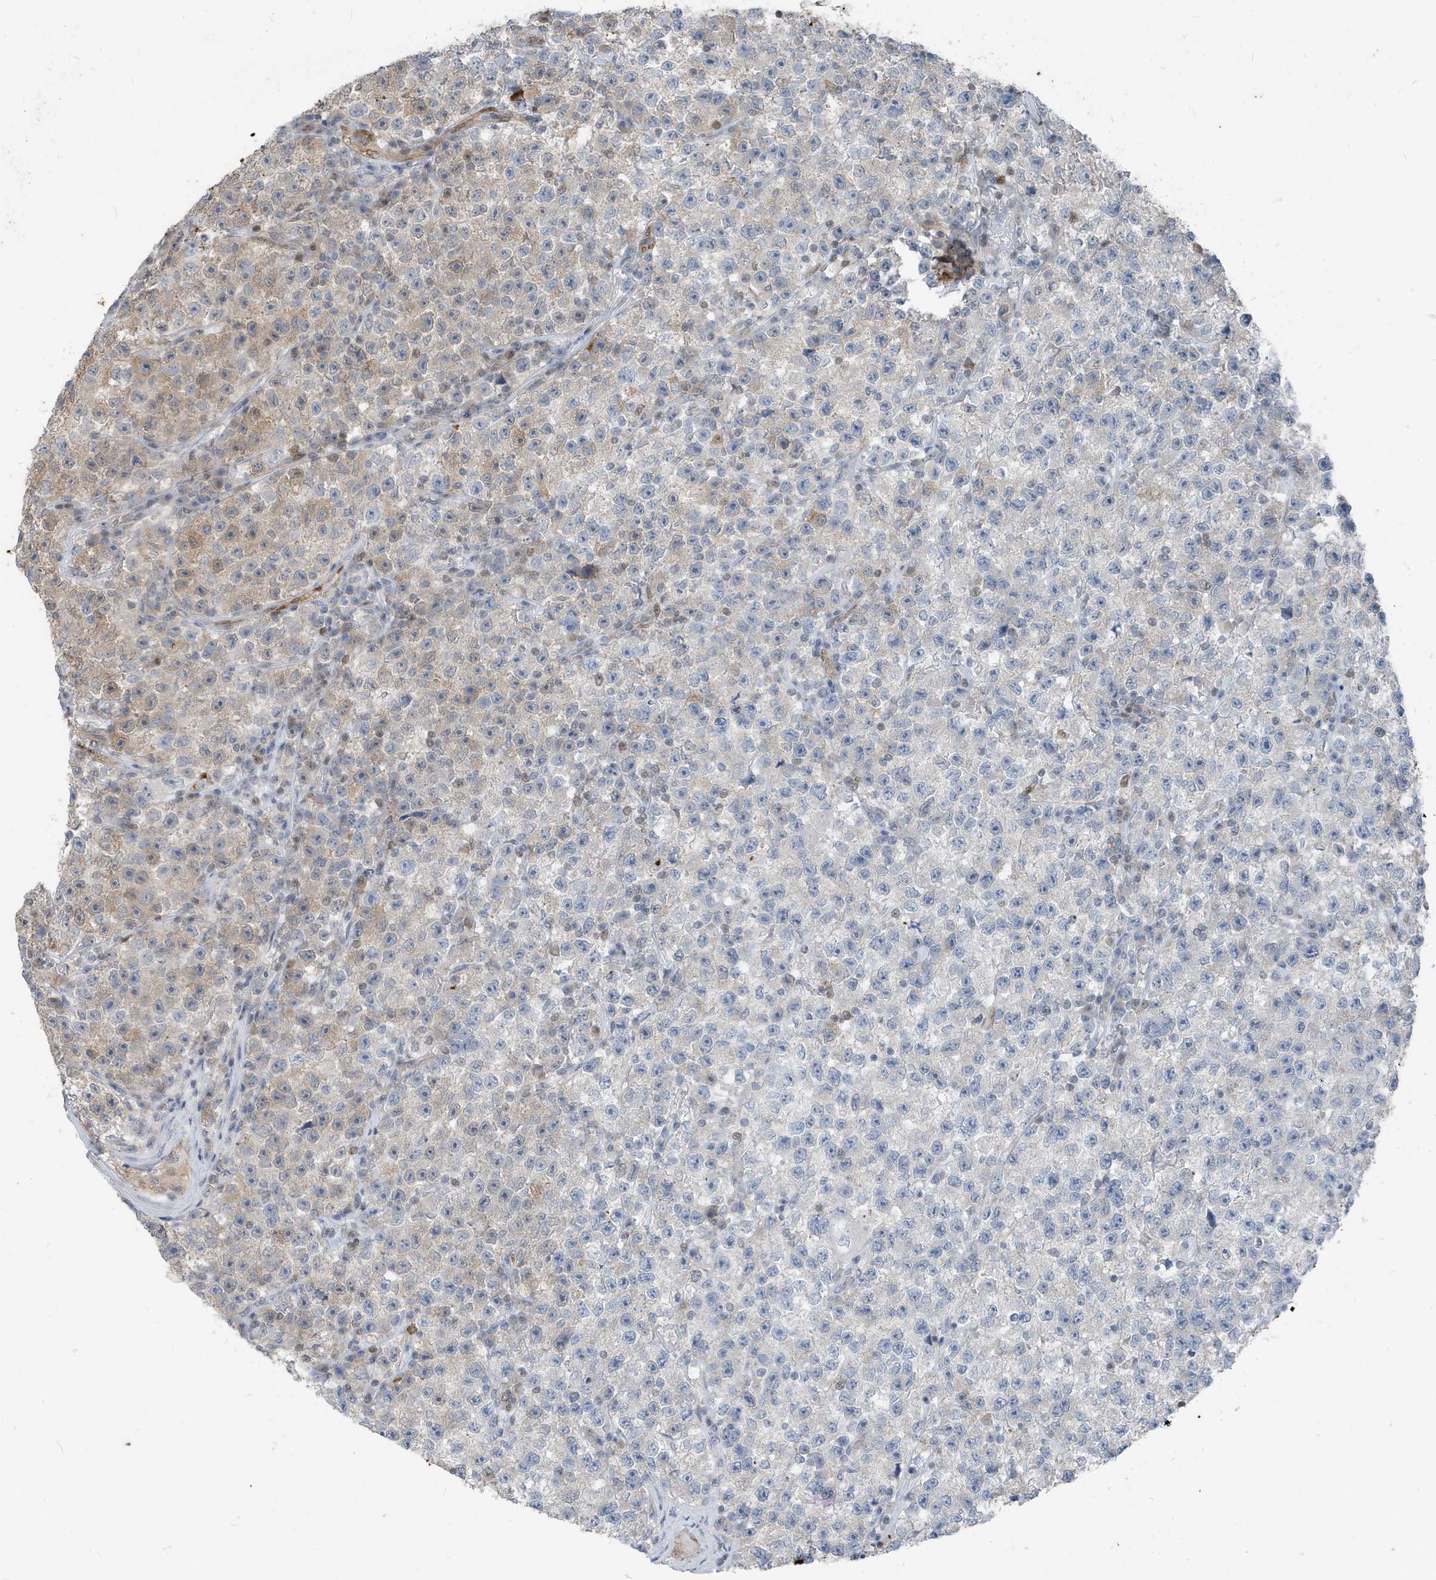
{"staining": {"intensity": "weak", "quantity": "25%-75%", "location": "cytoplasmic/membranous"}, "tissue": "testis cancer", "cell_type": "Tumor cells", "image_type": "cancer", "snomed": [{"axis": "morphology", "description": "Seminoma, NOS"}, {"axis": "topography", "description": "Testis"}], "caption": "Protein staining of testis seminoma tissue demonstrates weak cytoplasmic/membranous expression in about 25%-75% of tumor cells. (brown staining indicates protein expression, while blue staining denotes nuclei).", "gene": "NCOA7", "patient": {"sex": "male", "age": 22}}